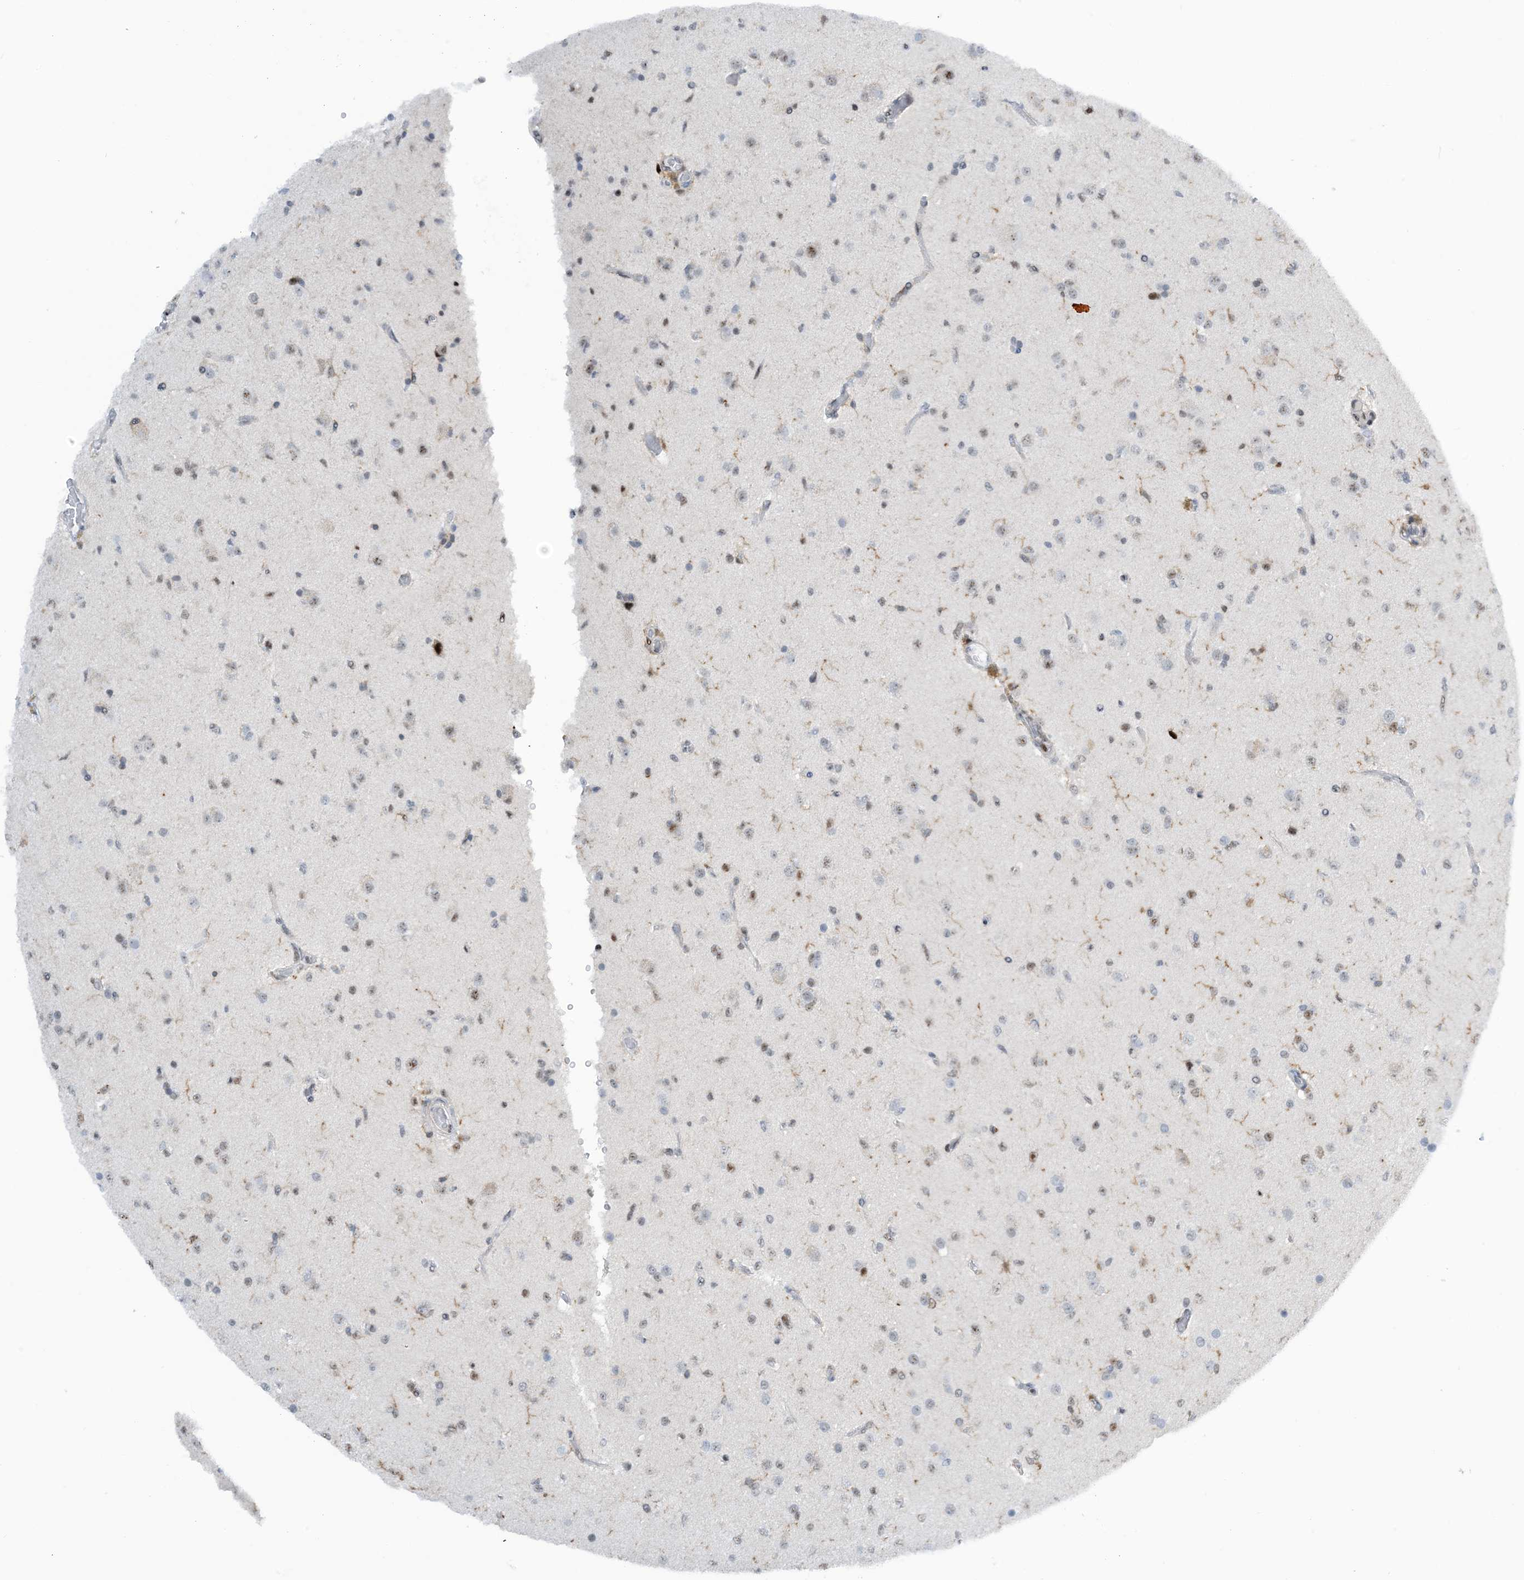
{"staining": {"intensity": "negative", "quantity": "none", "location": "none"}, "tissue": "glioma", "cell_type": "Tumor cells", "image_type": "cancer", "snomed": [{"axis": "morphology", "description": "Glioma, malignant, Low grade"}, {"axis": "topography", "description": "Brain"}], "caption": "High power microscopy image of an immunohistochemistry image of malignant glioma (low-grade), revealing no significant staining in tumor cells.", "gene": "HEMK1", "patient": {"sex": "male", "age": 65}}